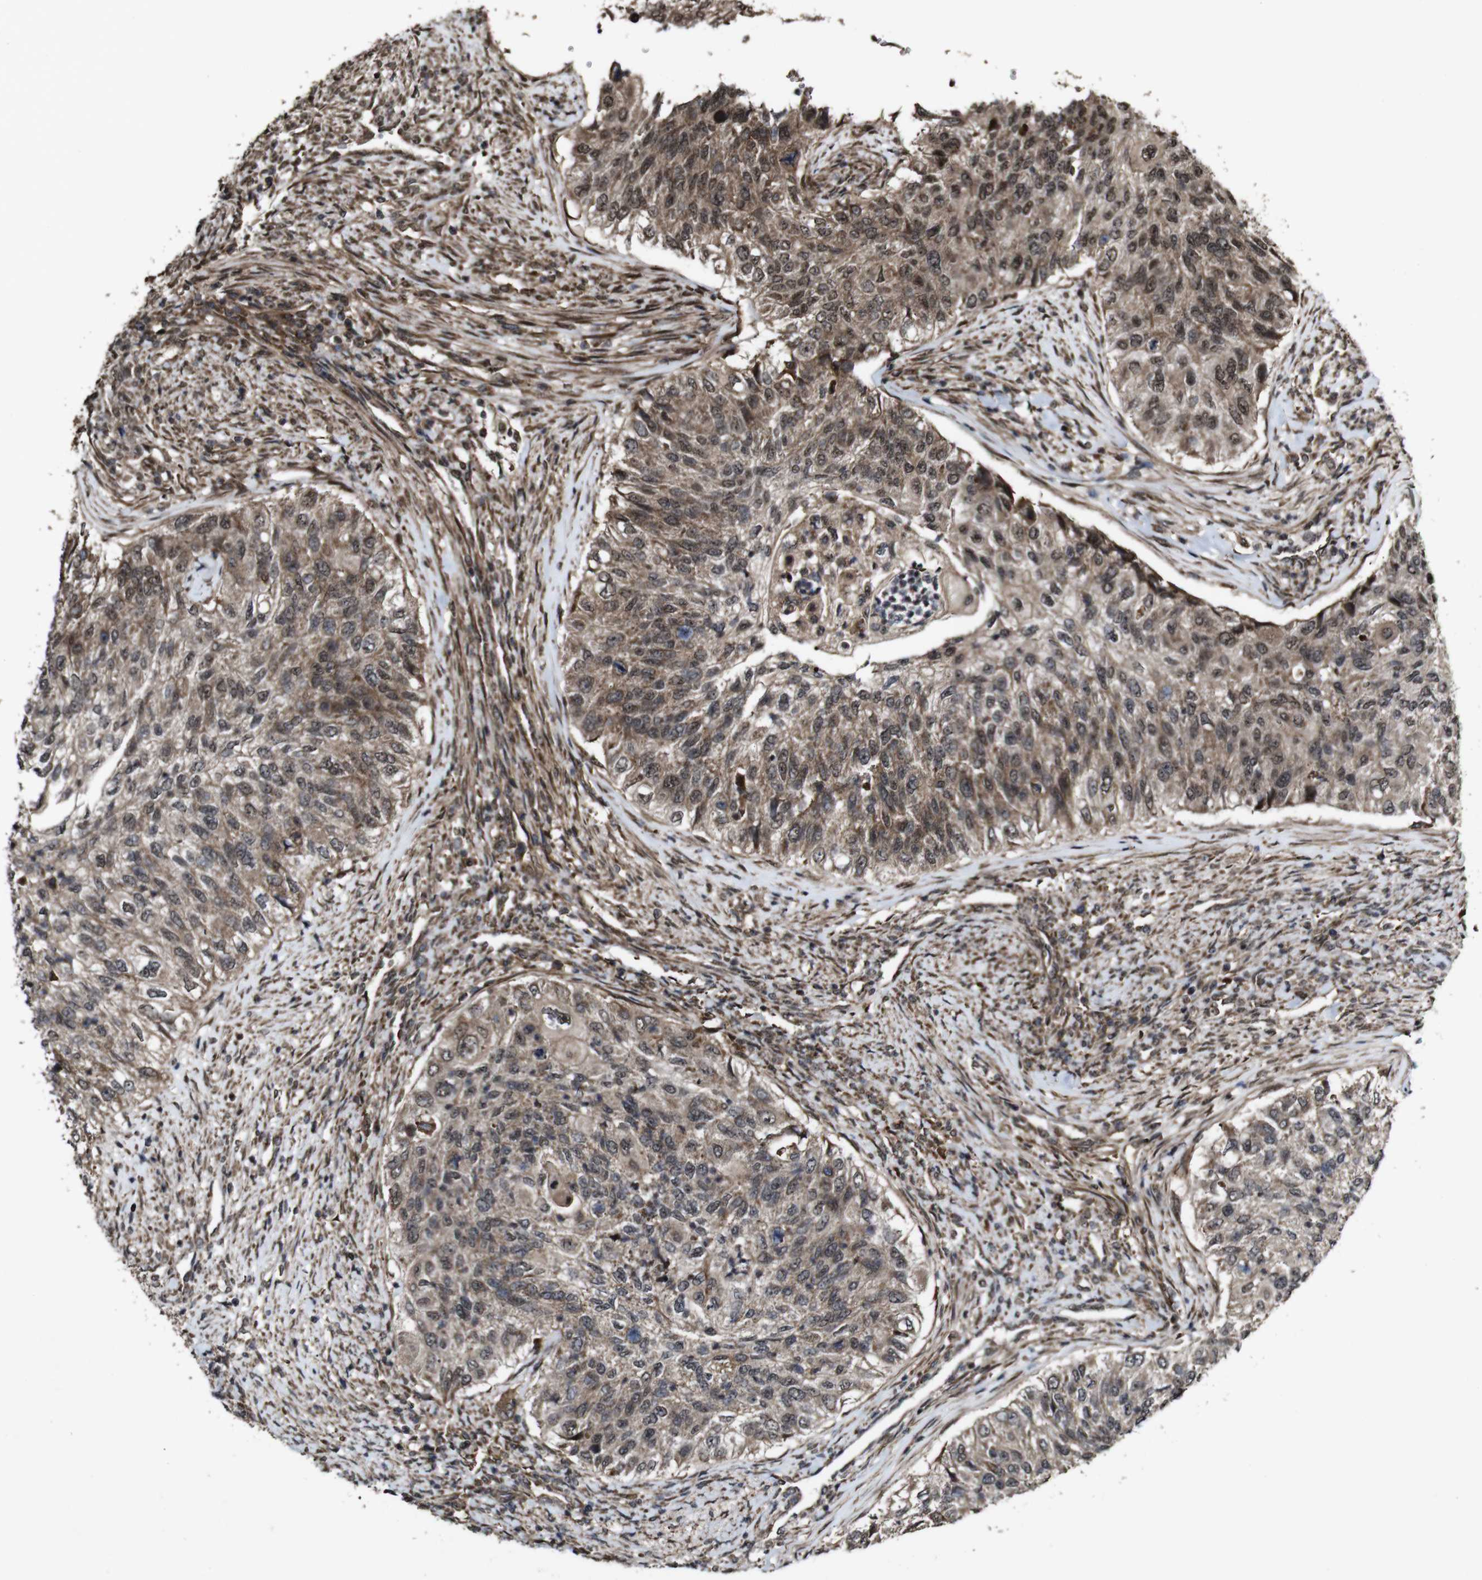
{"staining": {"intensity": "moderate", "quantity": ">75%", "location": "cytoplasmic/membranous,nuclear"}, "tissue": "urothelial cancer", "cell_type": "Tumor cells", "image_type": "cancer", "snomed": [{"axis": "morphology", "description": "Urothelial carcinoma, High grade"}, {"axis": "topography", "description": "Urinary bladder"}], "caption": "IHC of urothelial cancer reveals medium levels of moderate cytoplasmic/membranous and nuclear staining in approximately >75% of tumor cells.", "gene": "BTN3A3", "patient": {"sex": "female", "age": 60}}